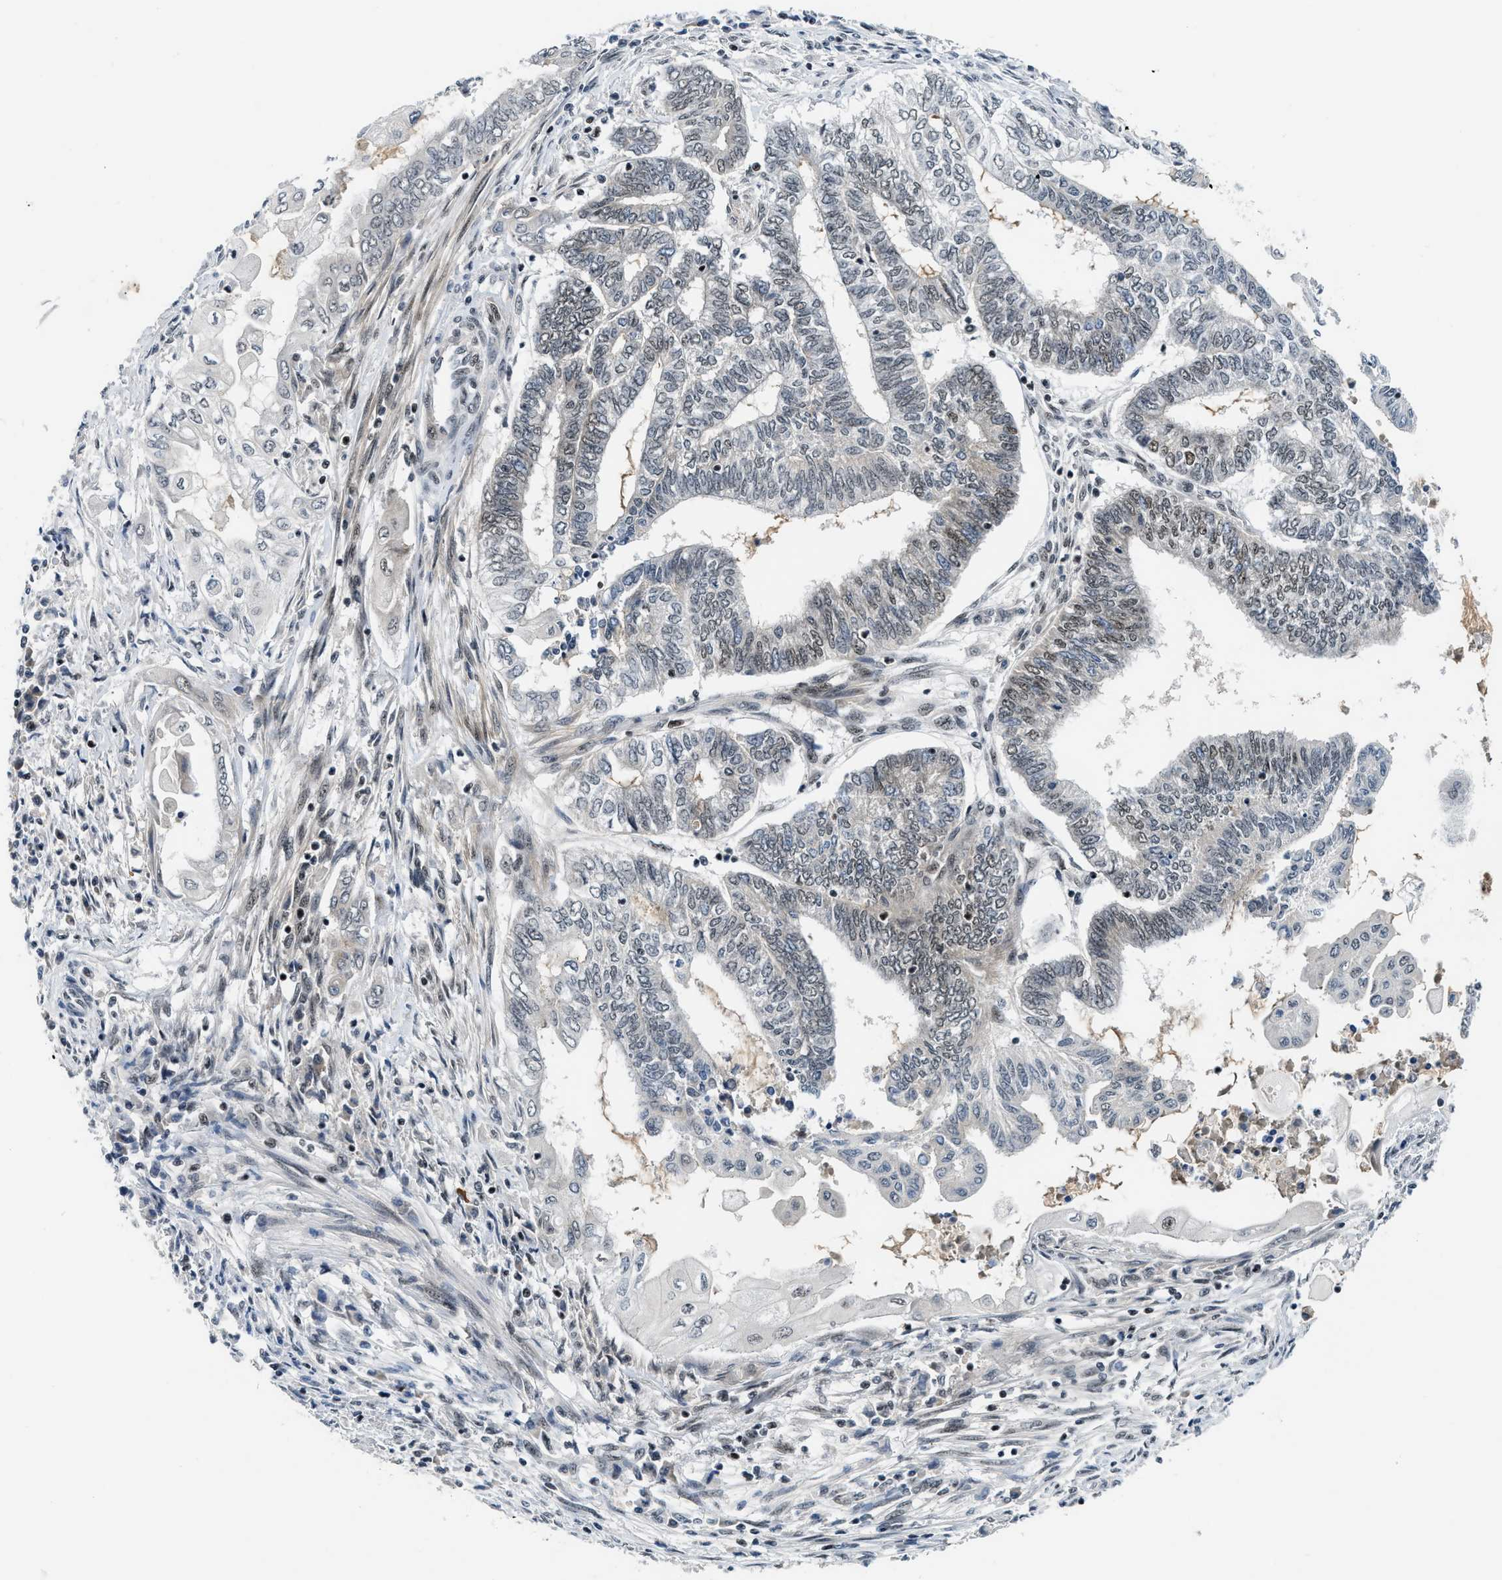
{"staining": {"intensity": "moderate", "quantity": "<25%", "location": "nuclear"}, "tissue": "endometrial cancer", "cell_type": "Tumor cells", "image_type": "cancer", "snomed": [{"axis": "morphology", "description": "Adenocarcinoma, NOS"}, {"axis": "topography", "description": "Uterus"}, {"axis": "topography", "description": "Endometrium"}], "caption": "An immunohistochemistry (IHC) photomicrograph of tumor tissue is shown. Protein staining in brown highlights moderate nuclear positivity in endometrial cancer within tumor cells.", "gene": "NCOA1", "patient": {"sex": "female", "age": 70}}